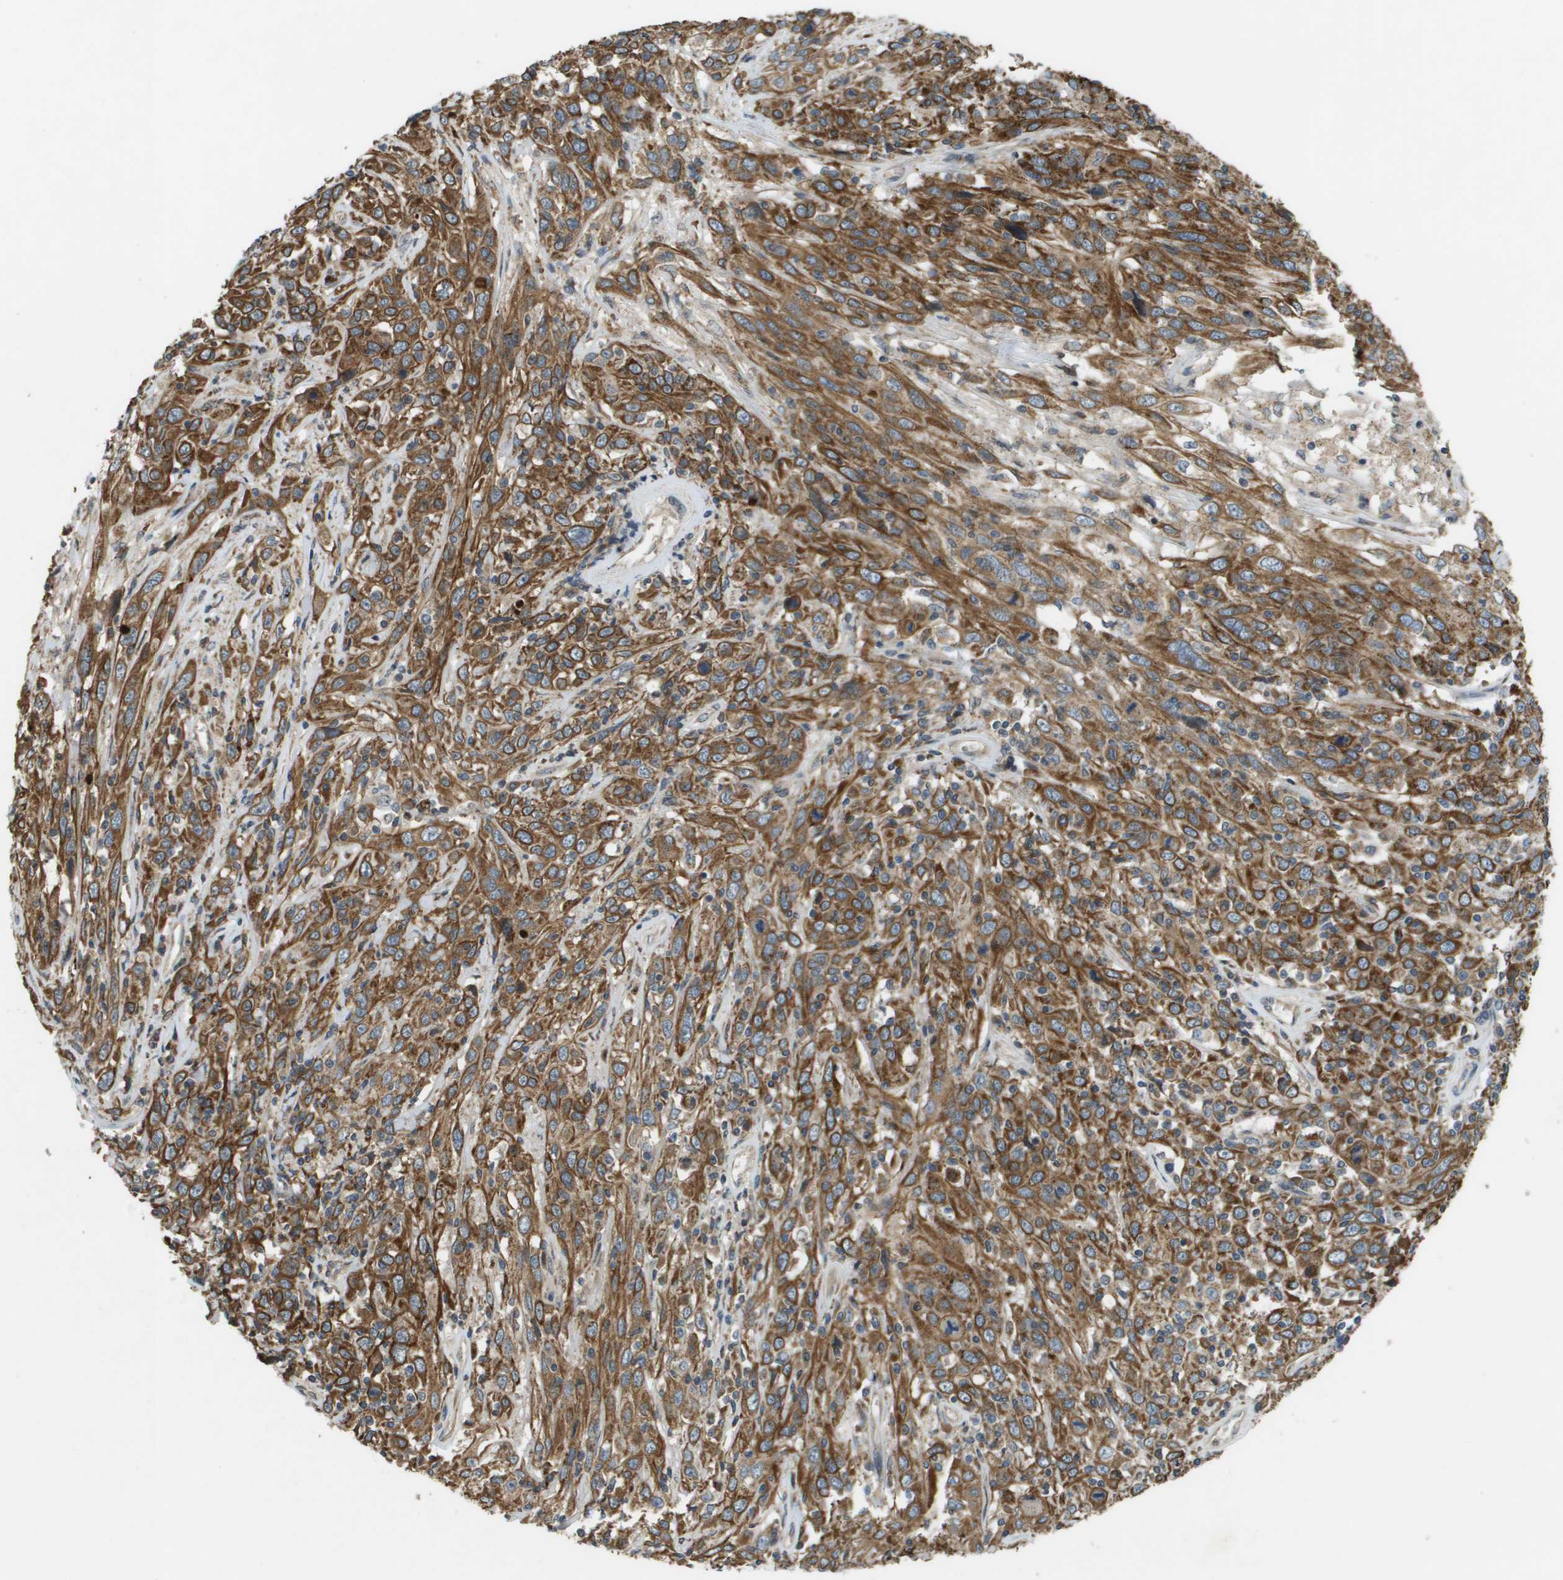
{"staining": {"intensity": "strong", "quantity": ">75%", "location": "cytoplasmic/membranous"}, "tissue": "cervical cancer", "cell_type": "Tumor cells", "image_type": "cancer", "snomed": [{"axis": "morphology", "description": "Squamous cell carcinoma, NOS"}, {"axis": "topography", "description": "Cervix"}], "caption": "Protein staining of squamous cell carcinoma (cervical) tissue exhibits strong cytoplasmic/membranous expression in about >75% of tumor cells.", "gene": "CDKN2C", "patient": {"sex": "female", "age": 46}}